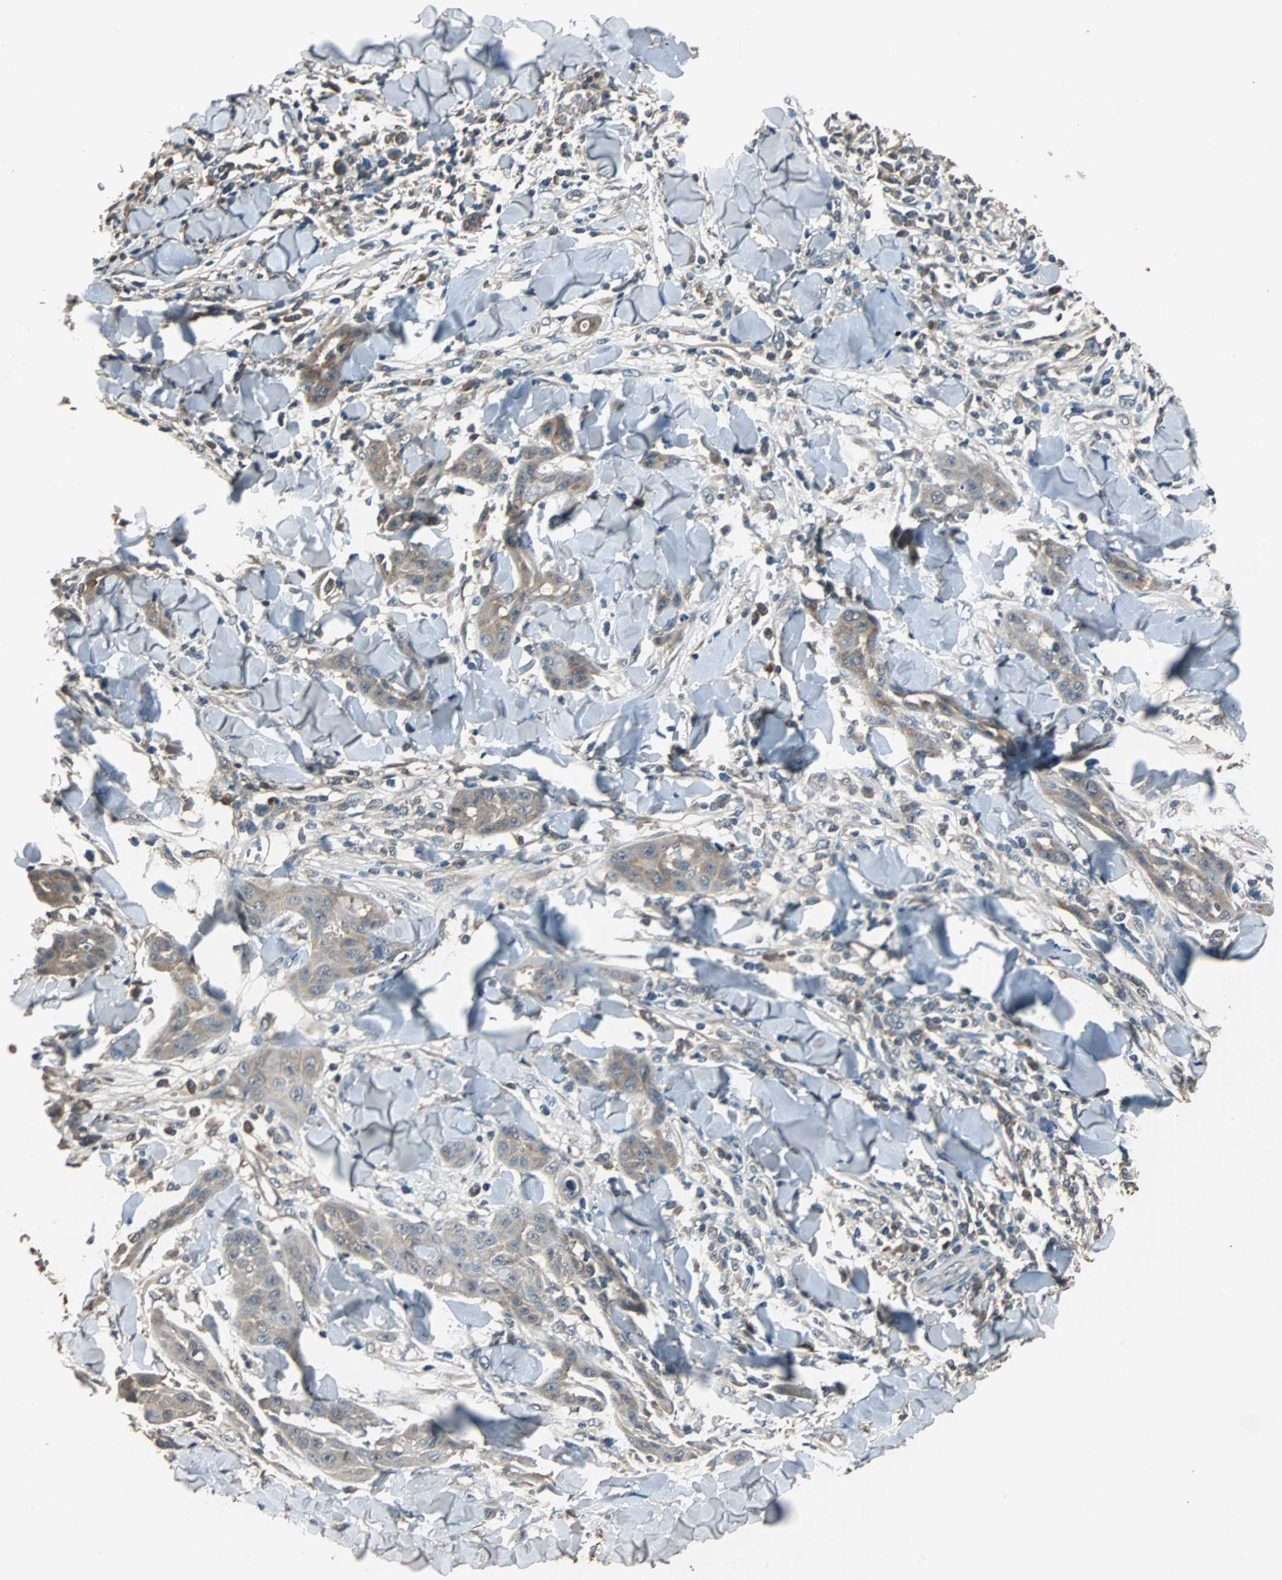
{"staining": {"intensity": "weak", "quantity": ">75%", "location": "cytoplasmic/membranous"}, "tissue": "skin cancer", "cell_type": "Tumor cells", "image_type": "cancer", "snomed": [{"axis": "morphology", "description": "Squamous cell carcinoma, NOS"}, {"axis": "topography", "description": "Skin"}], "caption": "Immunohistochemistry (IHC) (DAB (3,3'-diaminobenzidine)) staining of skin squamous cell carcinoma displays weak cytoplasmic/membranous protein positivity in about >75% of tumor cells. The protein is stained brown, and the nuclei are stained in blue (DAB (3,3'-diaminobenzidine) IHC with brightfield microscopy, high magnification).", "gene": "ABHD2", "patient": {"sex": "male", "age": 24}}